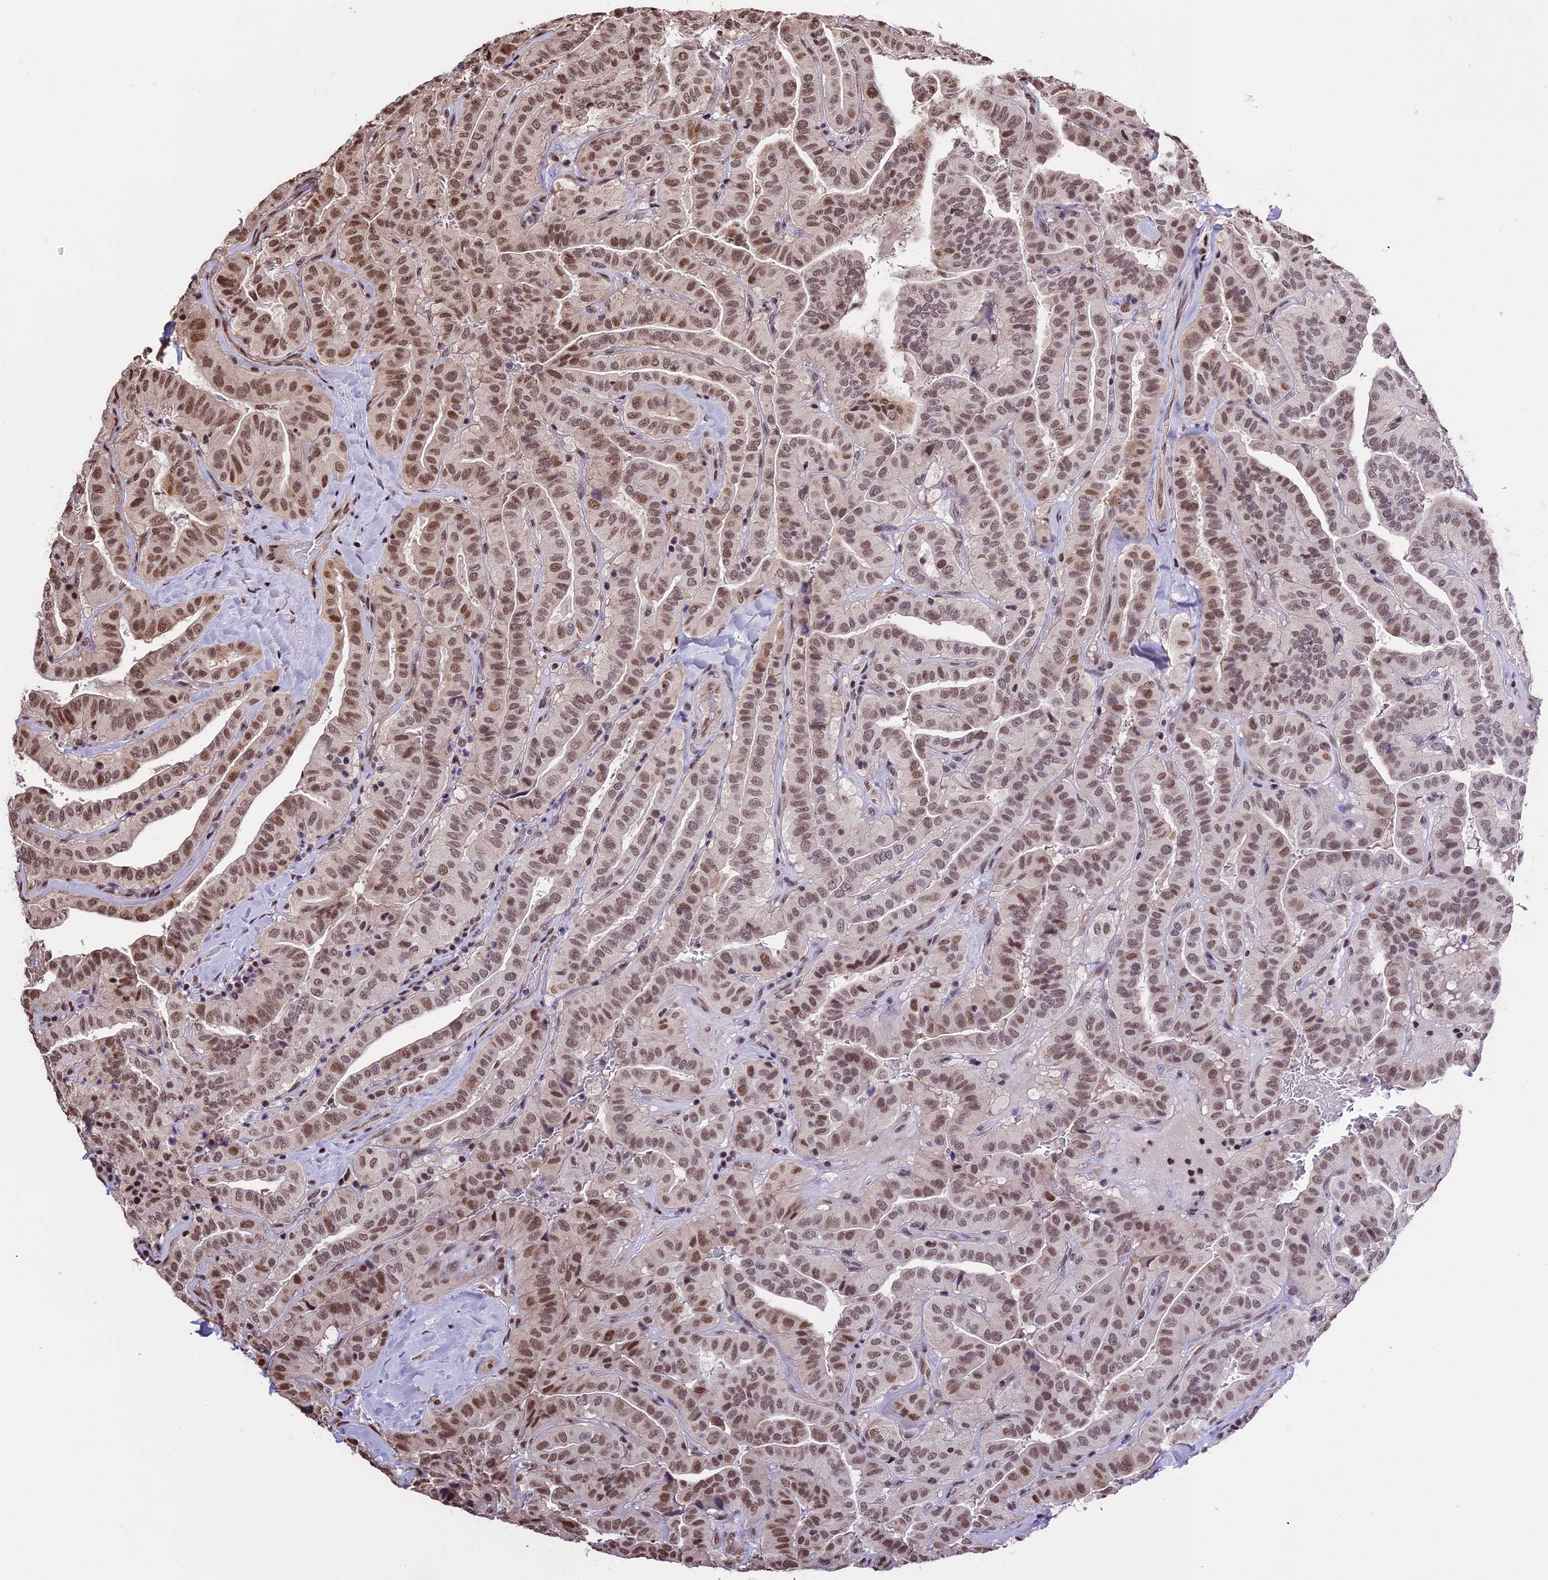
{"staining": {"intensity": "moderate", "quantity": ">75%", "location": "nuclear"}, "tissue": "thyroid cancer", "cell_type": "Tumor cells", "image_type": "cancer", "snomed": [{"axis": "morphology", "description": "Papillary adenocarcinoma, NOS"}, {"axis": "topography", "description": "Thyroid gland"}], "caption": "Tumor cells exhibit medium levels of moderate nuclear staining in about >75% of cells in papillary adenocarcinoma (thyroid).", "gene": "POLR3E", "patient": {"sex": "male", "age": 77}}